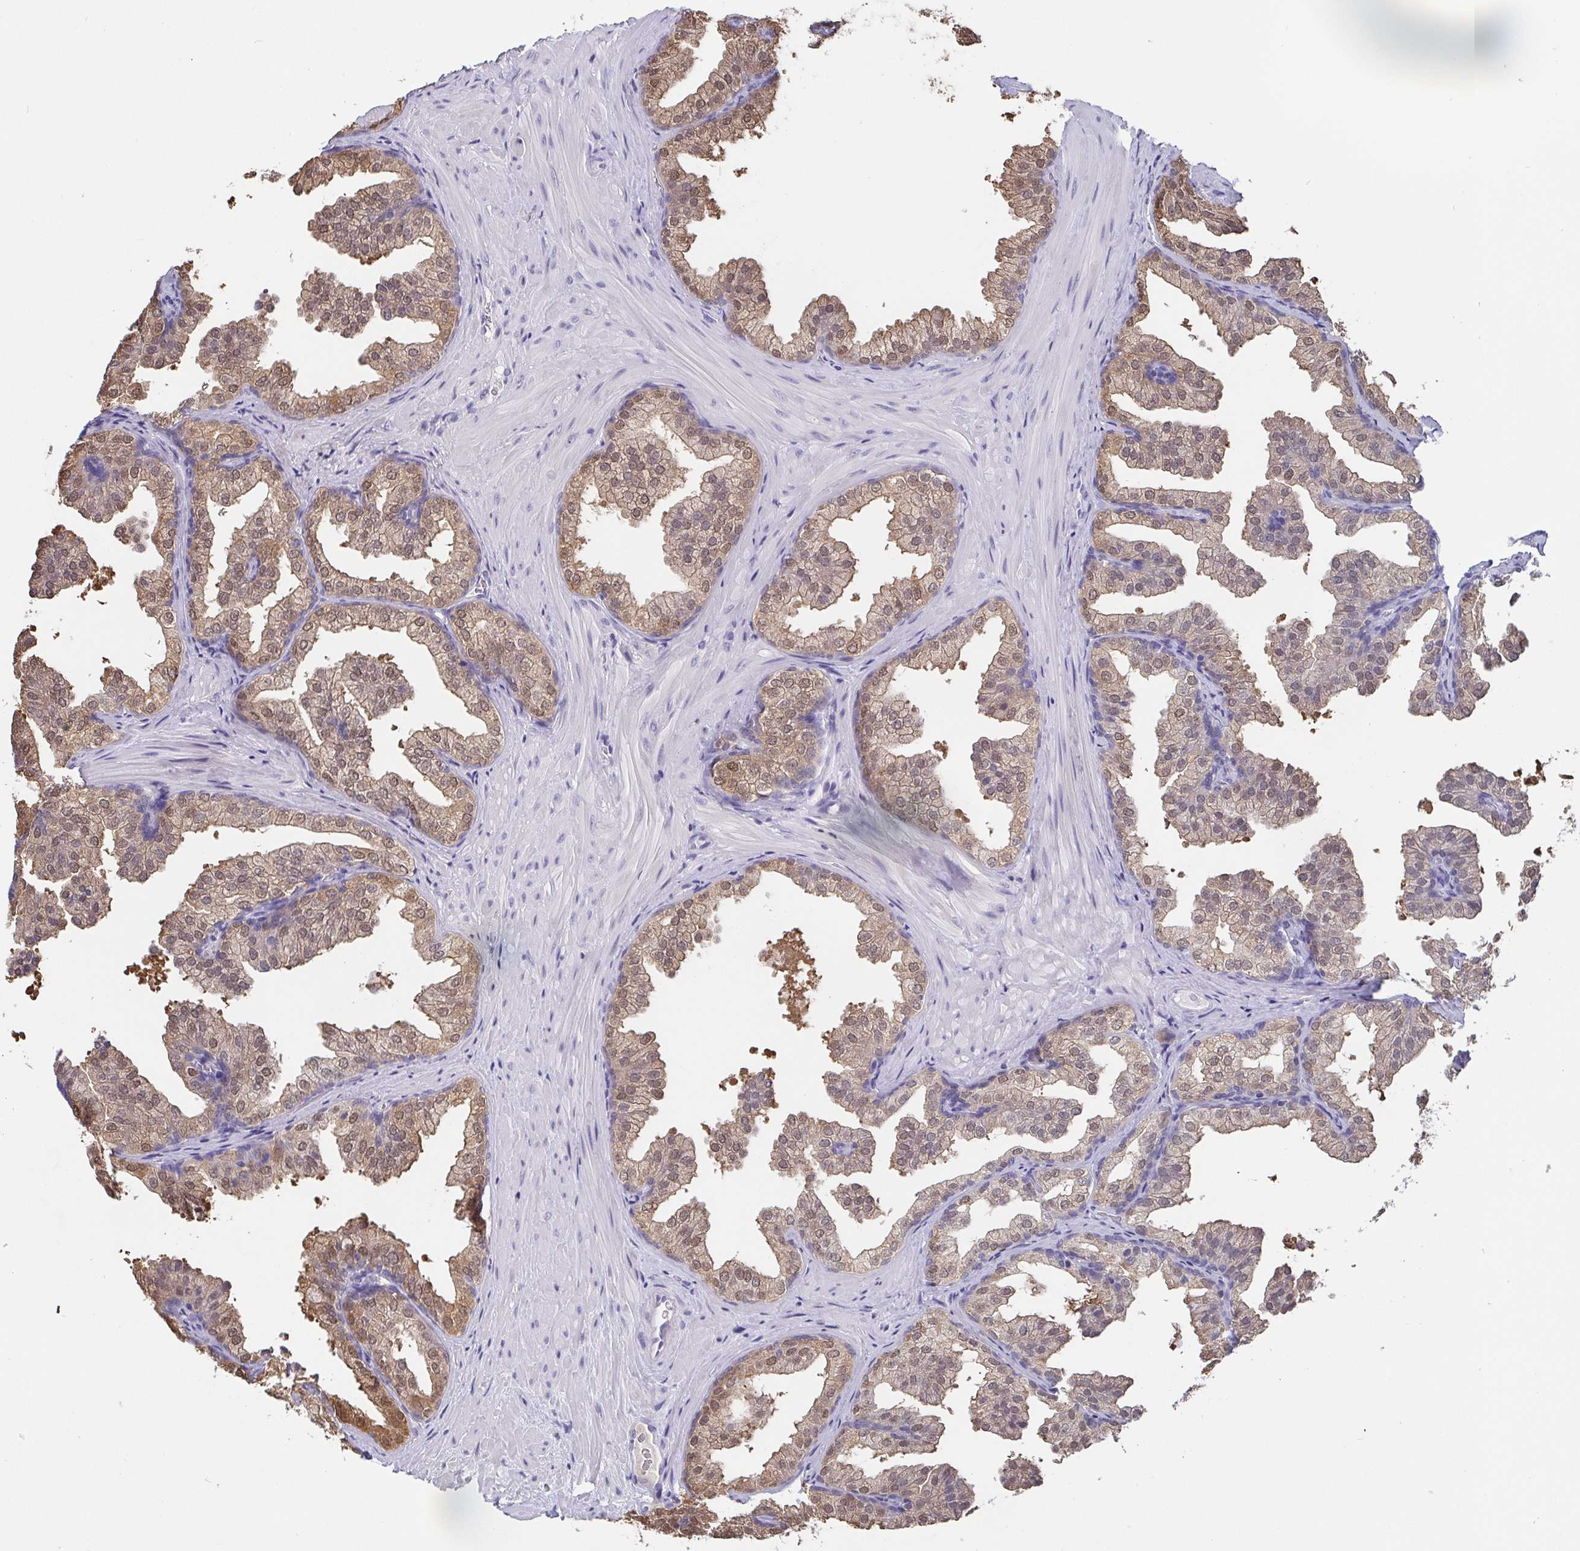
{"staining": {"intensity": "moderate", "quantity": ">75%", "location": "cytoplasmic/membranous,nuclear"}, "tissue": "prostate", "cell_type": "Glandular cells", "image_type": "normal", "snomed": [{"axis": "morphology", "description": "Normal tissue, NOS"}, {"axis": "topography", "description": "Prostate"}], "caption": "Protein expression by immunohistochemistry (IHC) displays moderate cytoplasmic/membranous,nuclear positivity in about >75% of glandular cells in normal prostate.", "gene": "IDH1", "patient": {"sex": "male", "age": 37}}